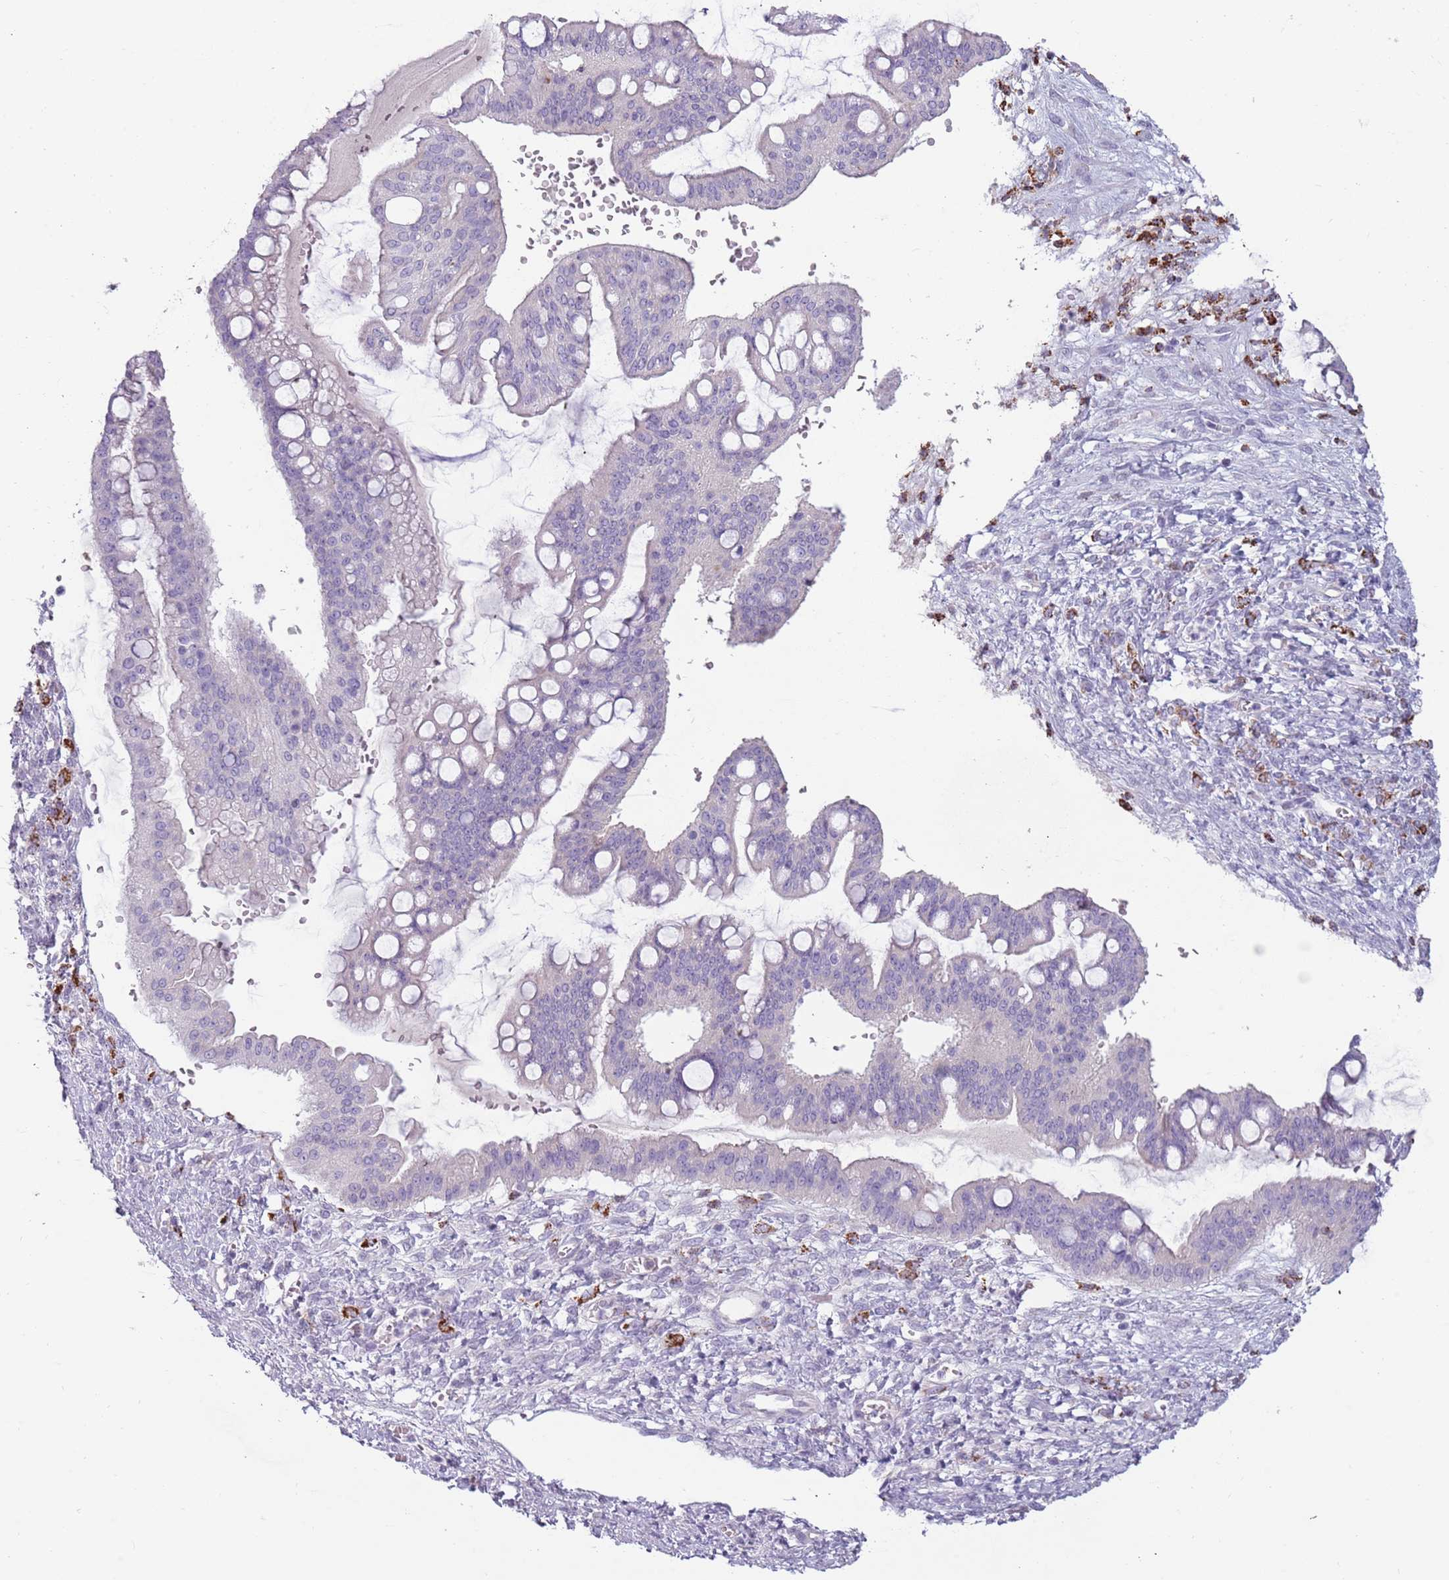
{"staining": {"intensity": "negative", "quantity": "none", "location": "none"}, "tissue": "ovarian cancer", "cell_type": "Tumor cells", "image_type": "cancer", "snomed": [{"axis": "morphology", "description": "Cystadenocarcinoma, mucinous, NOS"}, {"axis": "topography", "description": "Ovary"}], "caption": "The photomicrograph shows no staining of tumor cells in ovarian mucinous cystadenocarcinoma.", "gene": "NWD2", "patient": {"sex": "female", "age": 73}}